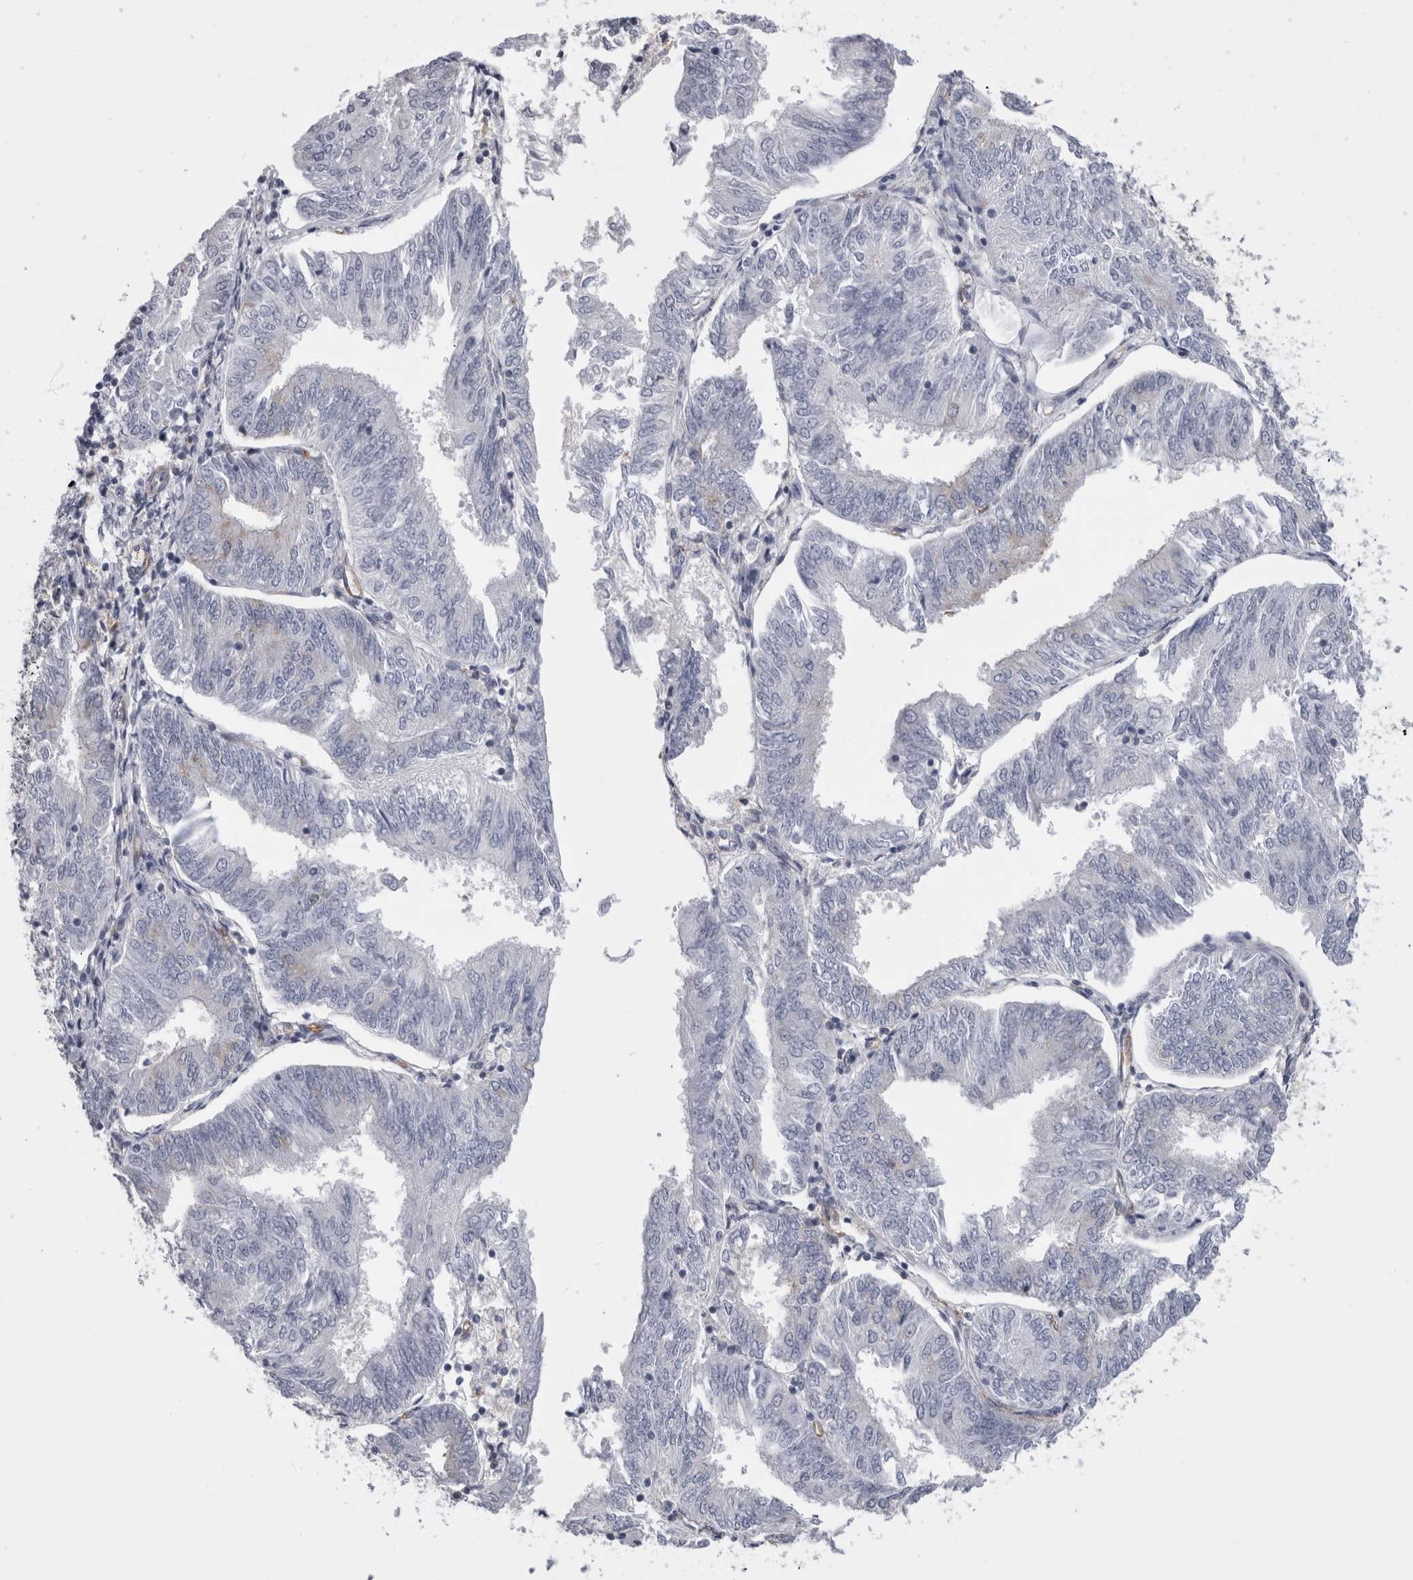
{"staining": {"intensity": "negative", "quantity": "none", "location": "none"}, "tissue": "endometrial cancer", "cell_type": "Tumor cells", "image_type": "cancer", "snomed": [{"axis": "morphology", "description": "Adenocarcinoma, NOS"}, {"axis": "topography", "description": "Endometrium"}], "caption": "Tumor cells are negative for protein expression in human endometrial adenocarcinoma.", "gene": "ATXN3", "patient": {"sex": "female", "age": 58}}